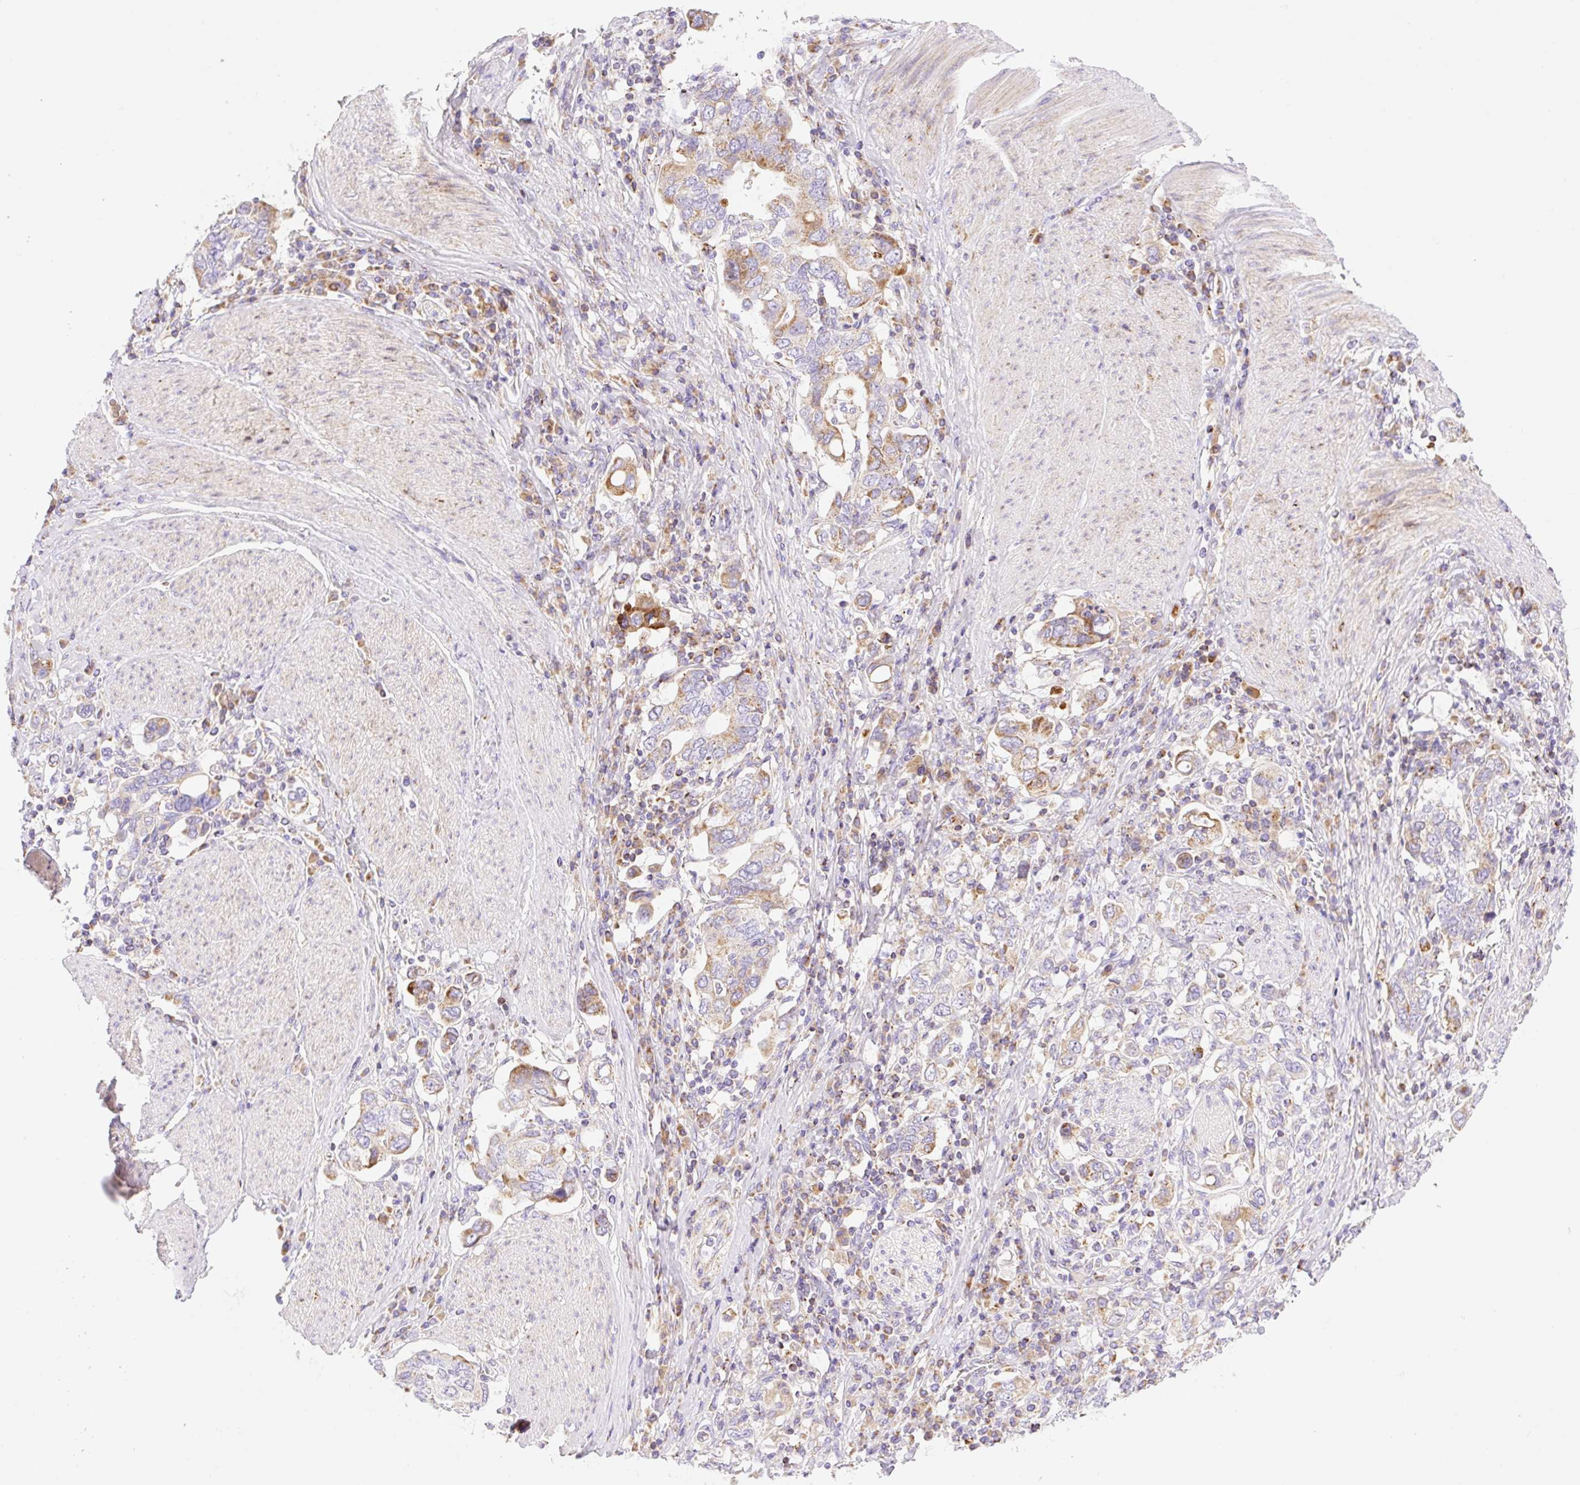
{"staining": {"intensity": "moderate", "quantity": "25%-75%", "location": "cytoplasmic/membranous"}, "tissue": "stomach cancer", "cell_type": "Tumor cells", "image_type": "cancer", "snomed": [{"axis": "morphology", "description": "Adenocarcinoma, NOS"}, {"axis": "topography", "description": "Stomach, upper"}, {"axis": "topography", "description": "Stomach"}], "caption": "Stomach adenocarcinoma tissue reveals moderate cytoplasmic/membranous expression in about 25%-75% of tumor cells Nuclei are stained in blue.", "gene": "ETNK2", "patient": {"sex": "male", "age": 62}}